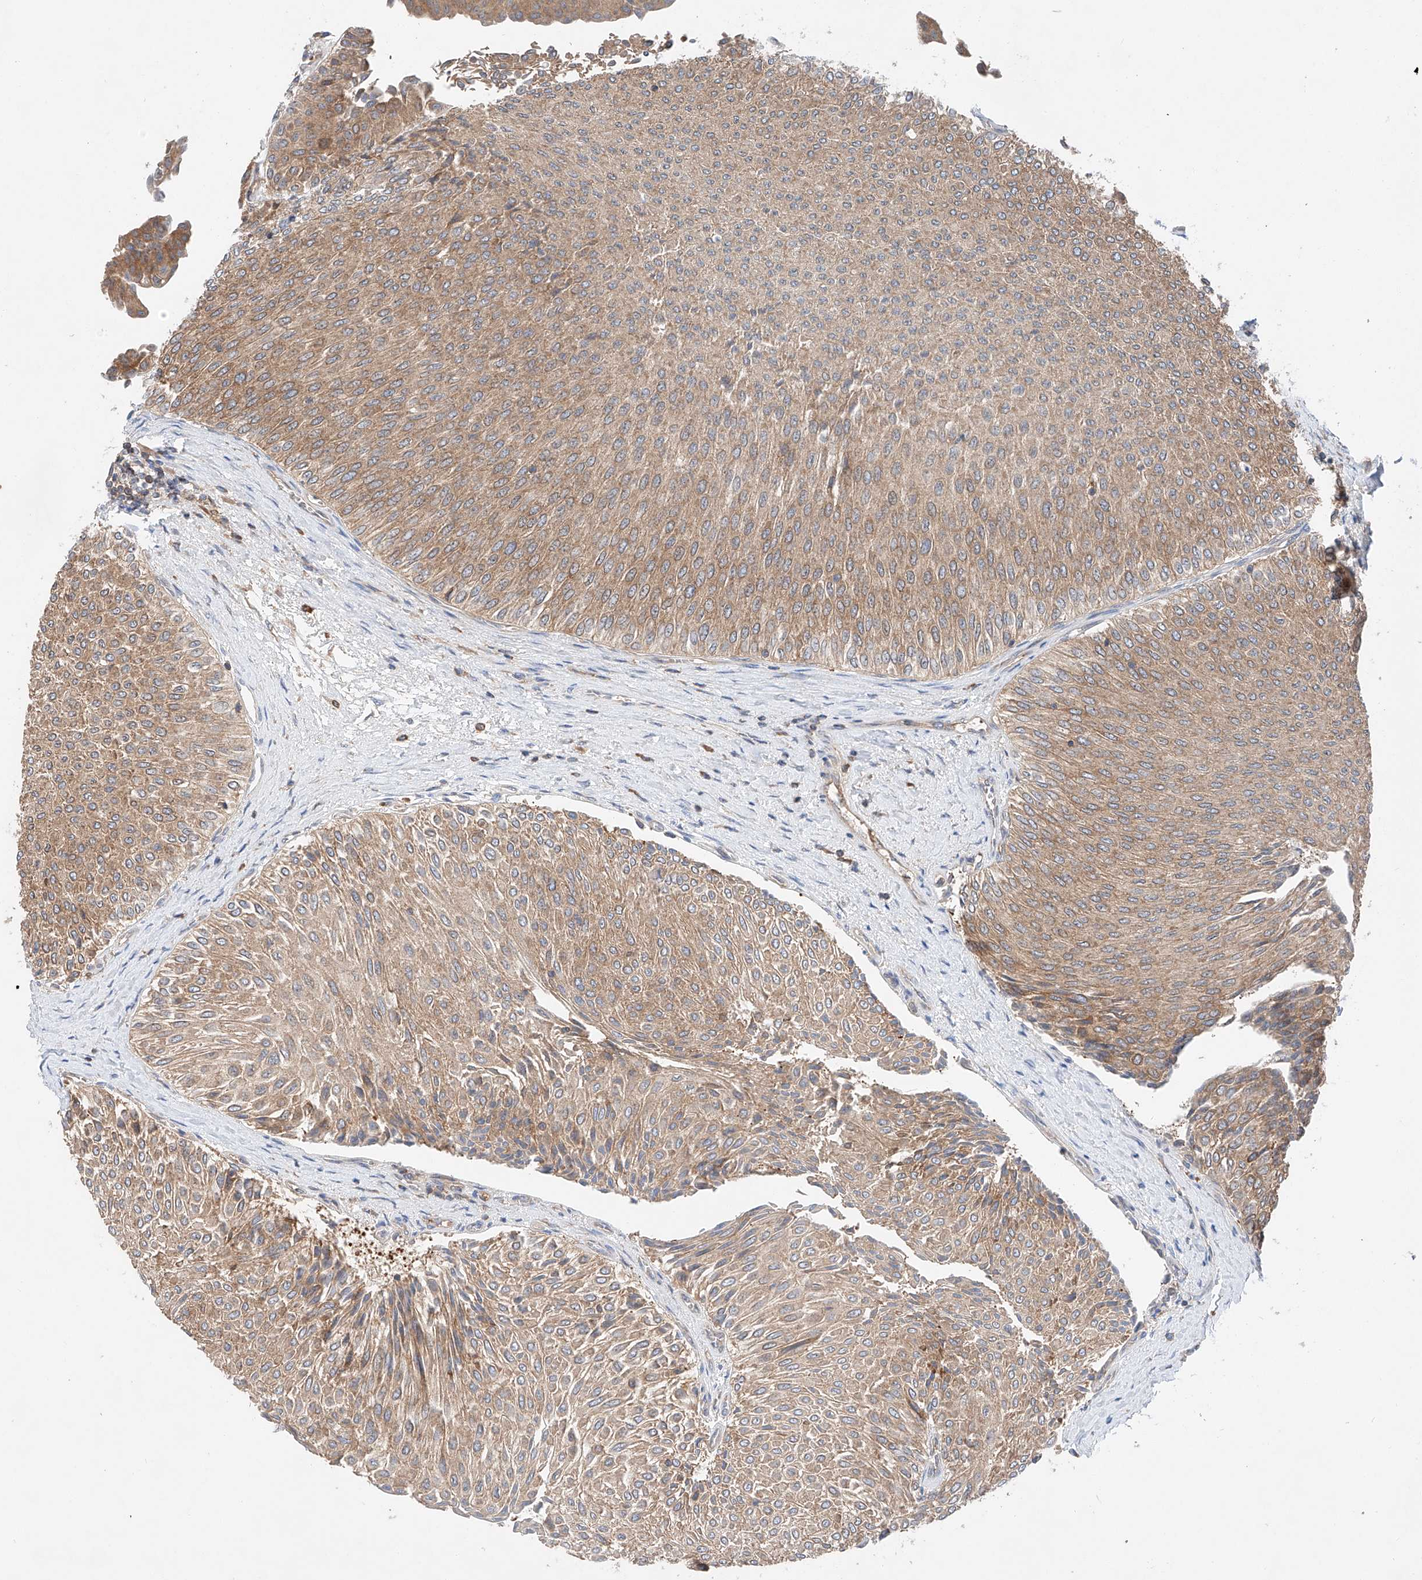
{"staining": {"intensity": "moderate", "quantity": ">75%", "location": "cytoplasmic/membranous"}, "tissue": "urothelial cancer", "cell_type": "Tumor cells", "image_type": "cancer", "snomed": [{"axis": "morphology", "description": "Urothelial carcinoma, Low grade"}, {"axis": "topography", "description": "Urinary bladder"}], "caption": "IHC of urothelial cancer demonstrates medium levels of moderate cytoplasmic/membranous expression in about >75% of tumor cells.", "gene": "RUSC1", "patient": {"sex": "male", "age": 78}}